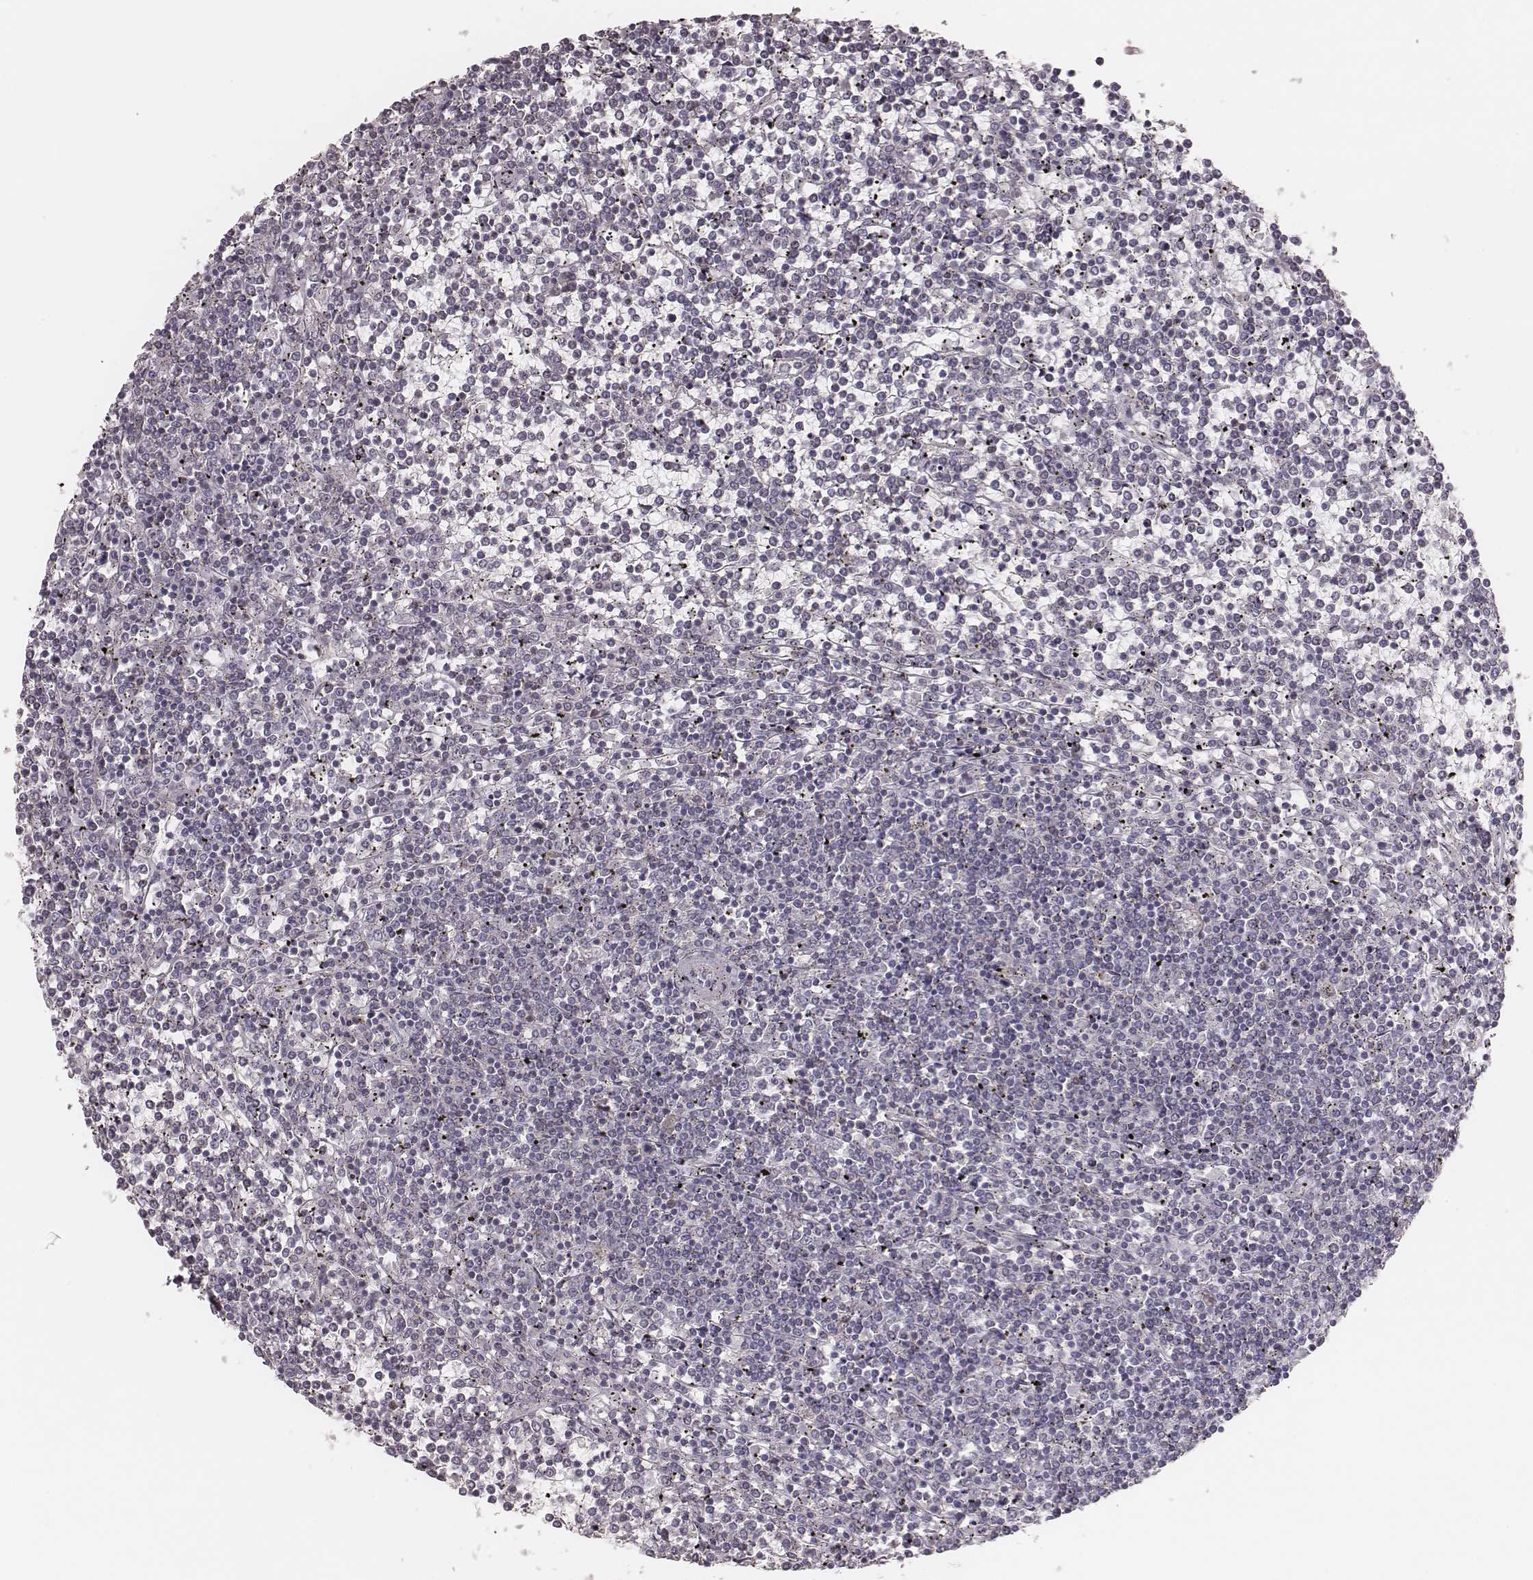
{"staining": {"intensity": "negative", "quantity": "none", "location": "none"}, "tissue": "lymphoma", "cell_type": "Tumor cells", "image_type": "cancer", "snomed": [{"axis": "morphology", "description": "Malignant lymphoma, non-Hodgkin's type, Low grade"}, {"axis": "topography", "description": "Spleen"}], "caption": "DAB immunohistochemical staining of malignant lymphoma, non-Hodgkin's type (low-grade) exhibits no significant expression in tumor cells.", "gene": "KIF5C", "patient": {"sex": "female", "age": 19}}